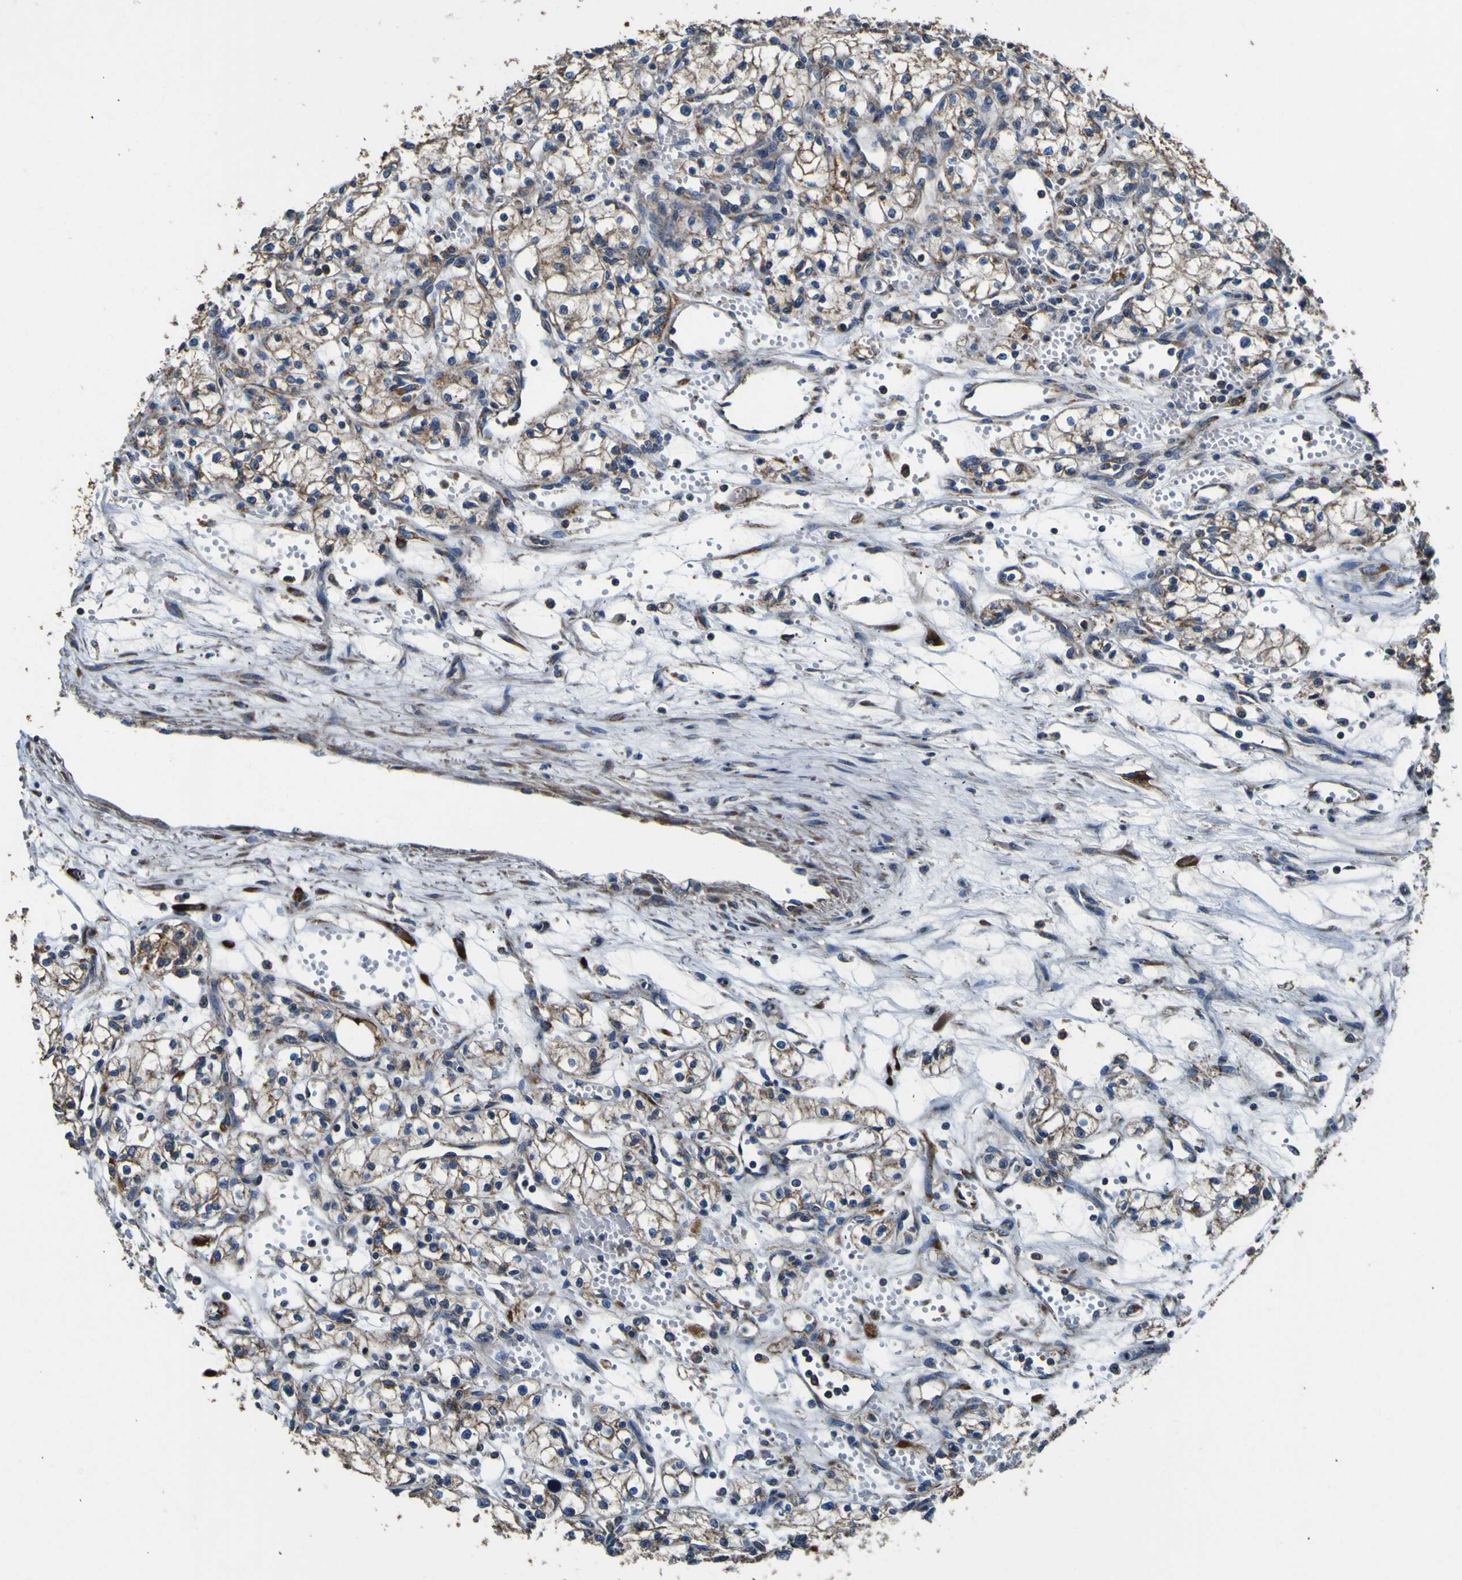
{"staining": {"intensity": "weak", "quantity": ">75%", "location": "cytoplasmic/membranous"}, "tissue": "renal cancer", "cell_type": "Tumor cells", "image_type": "cancer", "snomed": [{"axis": "morphology", "description": "Normal tissue, NOS"}, {"axis": "morphology", "description": "Adenocarcinoma, NOS"}, {"axis": "topography", "description": "Kidney"}], "caption": "Brown immunohistochemical staining in renal cancer reveals weak cytoplasmic/membranous expression in about >75% of tumor cells.", "gene": "INPP5A", "patient": {"sex": "male", "age": 59}}